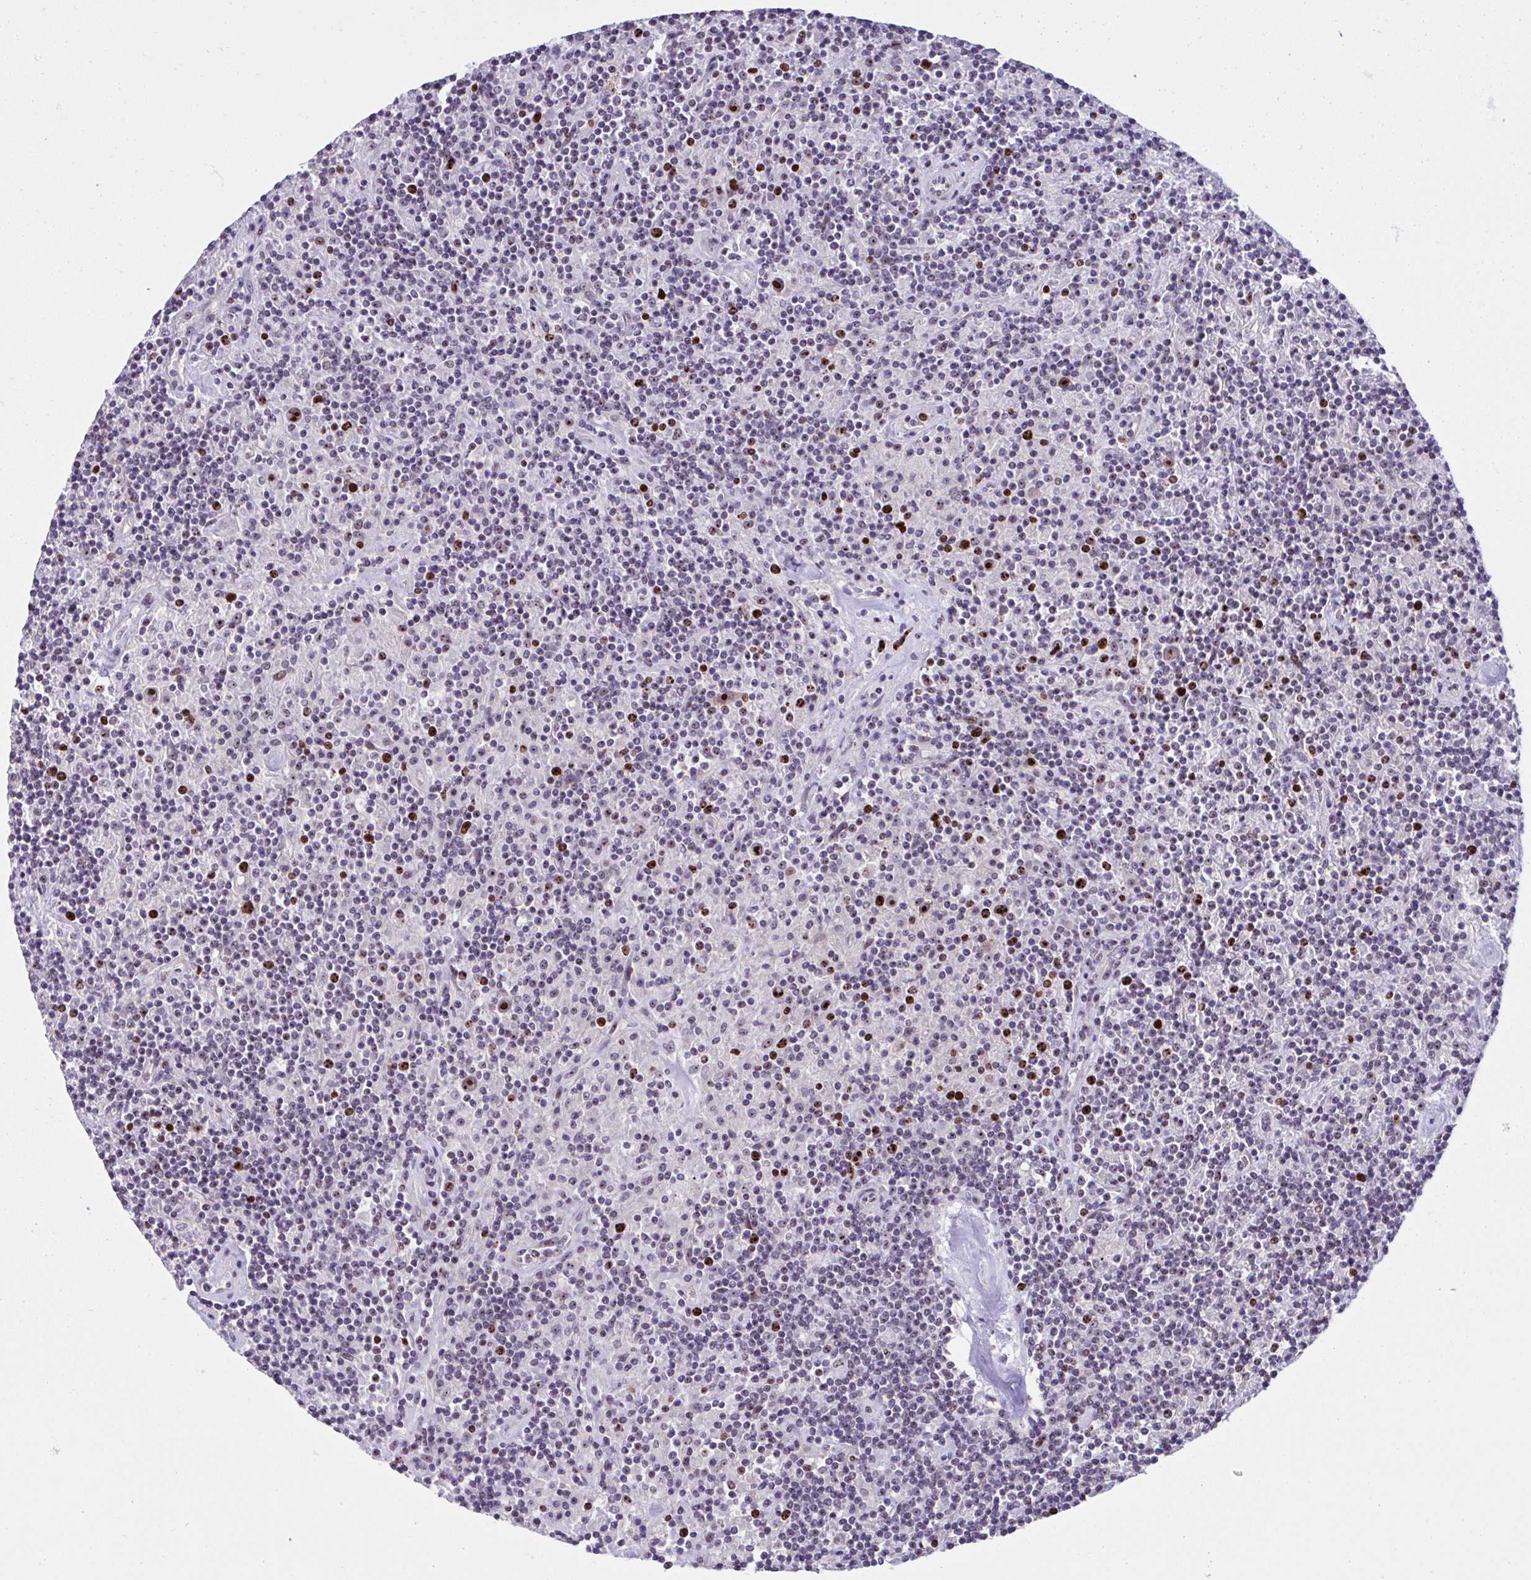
{"staining": {"intensity": "strong", "quantity": ">75%", "location": "nuclear"}, "tissue": "lymphoma", "cell_type": "Tumor cells", "image_type": "cancer", "snomed": [{"axis": "morphology", "description": "Hodgkin's disease, NOS"}, {"axis": "topography", "description": "Lymph node"}], "caption": "Immunohistochemistry (IHC) of human lymphoma demonstrates high levels of strong nuclear staining in approximately >75% of tumor cells. Nuclei are stained in blue.", "gene": "CEP72", "patient": {"sex": "male", "age": 70}}